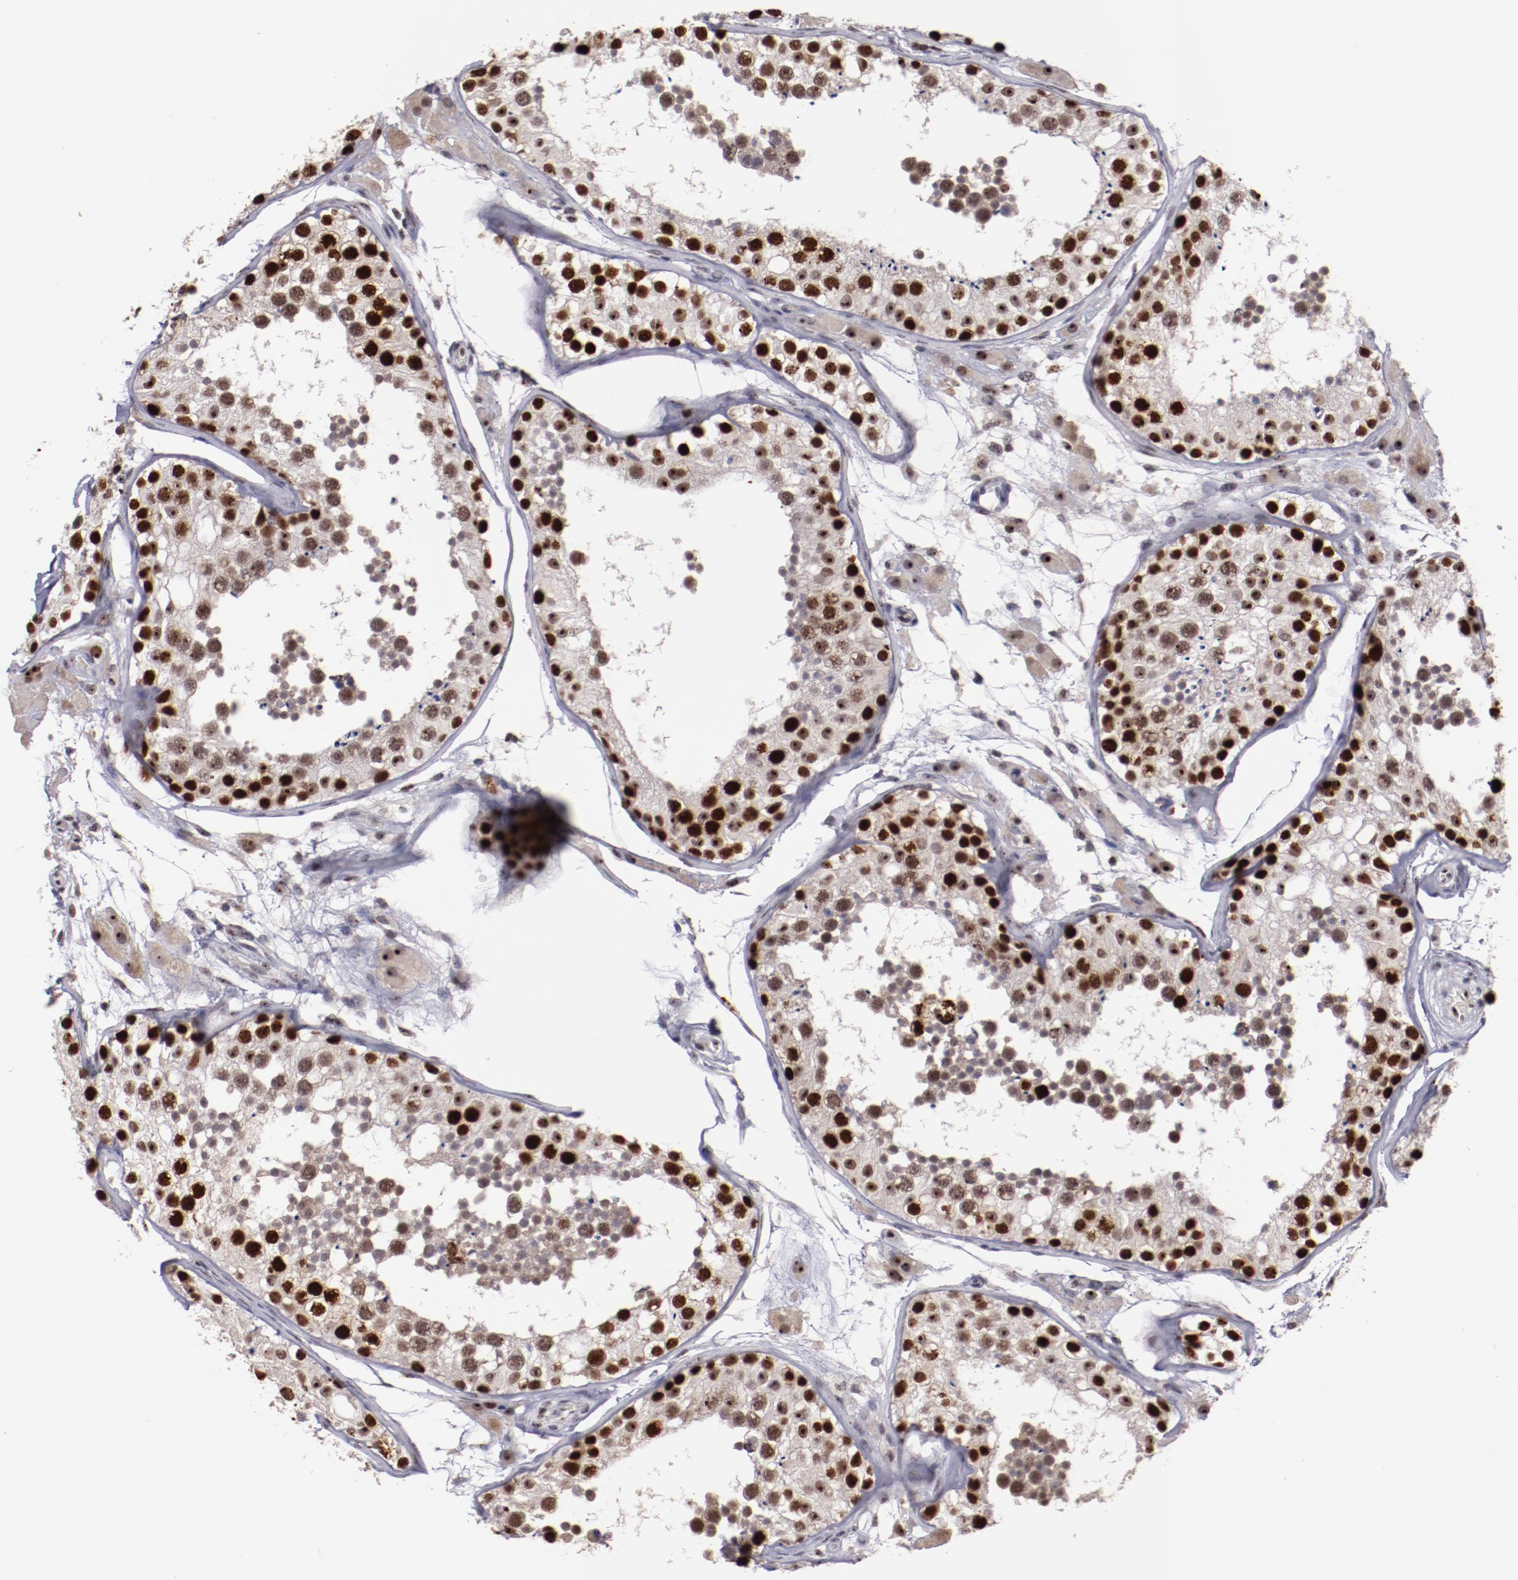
{"staining": {"intensity": "strong", "quantity": "25%-75%", "location": "nuclear"}, "tissue": "testis", "cell_type": "Cells in seminiferous ducts", "image_type": "normal", "snomed": [{"axis": "morphology", "description": "Normal tissue, NOS"}, {"axis": "topography", "description": "Testis"}], "caption": "An immunohistochemistry (IHC) photomicrograph of benign tissue is shown. Protein staining in brown labels strong nuclear positivity in testis within cells in seminiferous ducts. The staining was performed using DAB (3,3'-diaminobenzidine), with brown indicating positive protein expression. Nuclei are stained blue with hematoxylin.", "gene": "DDX24", "patient": {"sex": "male", "age": 26}}